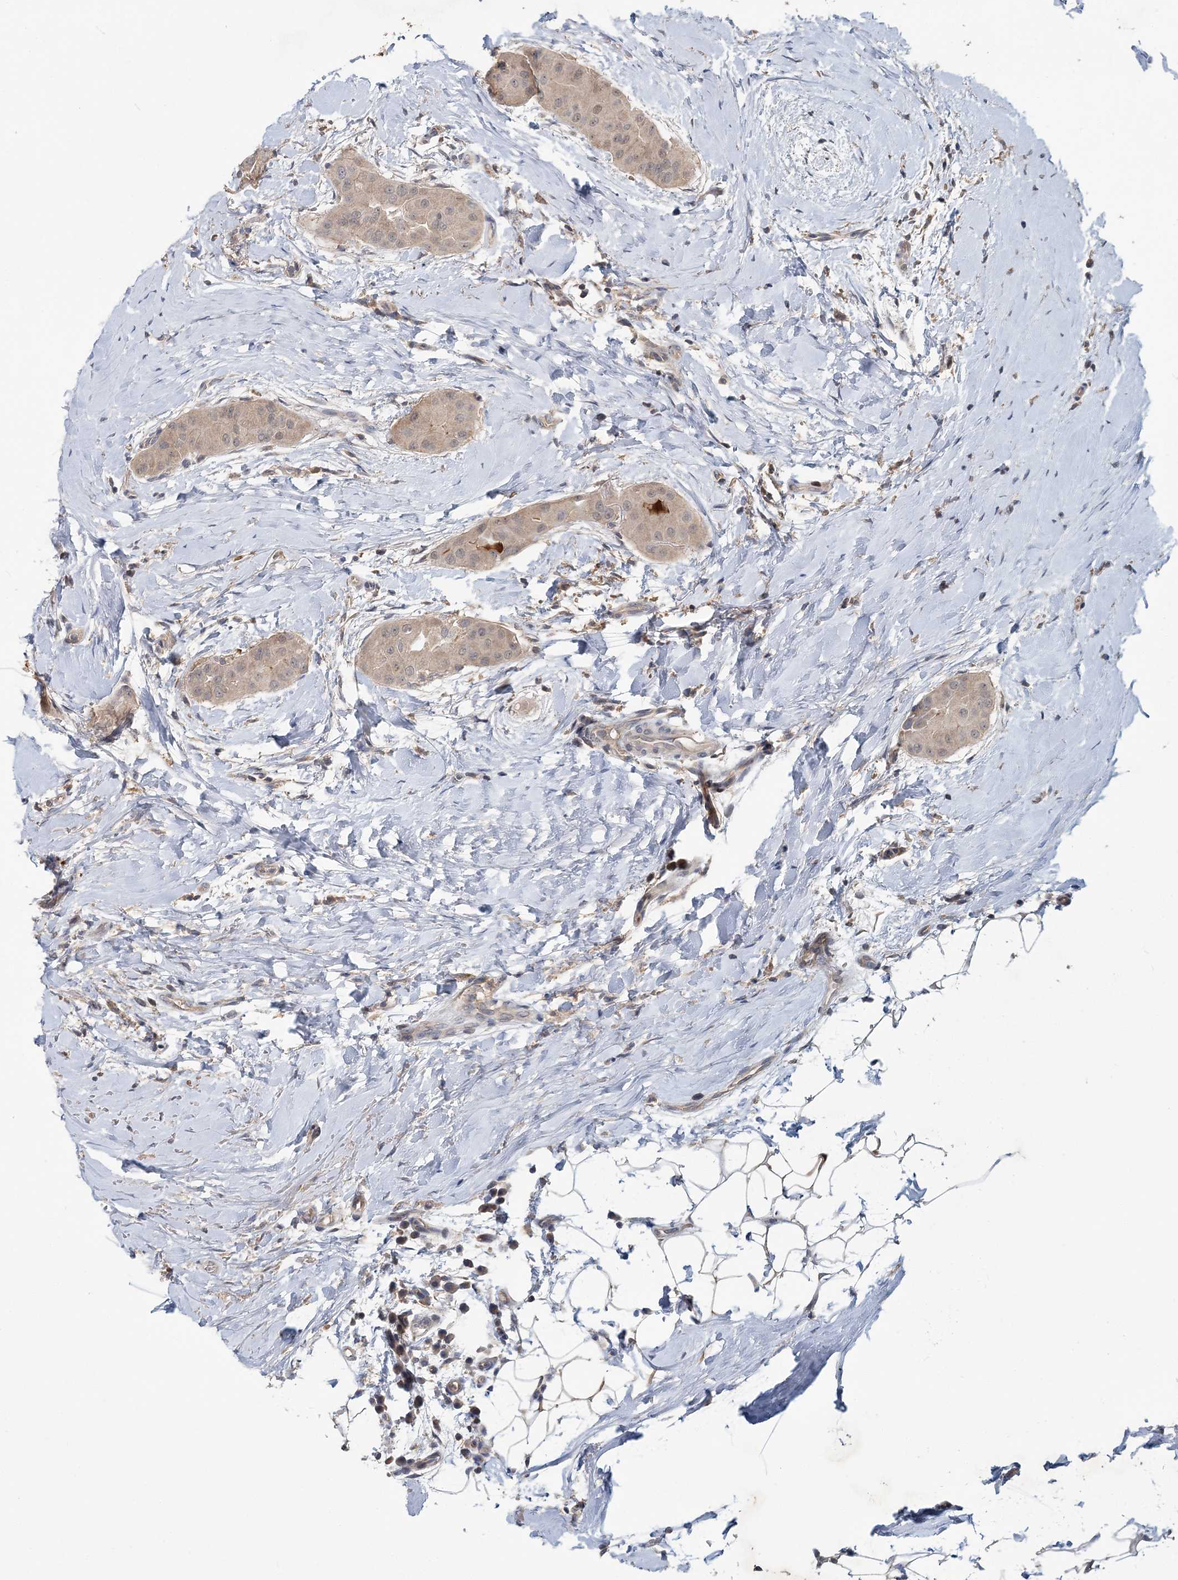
{"staining": {"intensity": "weak", "quantity": ">75%", "location": "cytoplasmic/membranous,nuclear"}, "tissue": "thyroid cancer", "cell_type": "Tumor cells", "image_type": "cancer", "snomed": [{"axis": "morphology", "description": "Papillary adenocarcinoma, NOS"}, {"axis": "topography", "description": "Thyroid gland"}], "caption": "Protein staining reveals weak cytoplasmic/membranous and nuclear staining in about >75% of tumor cells in thyroid cancer.", "gene": "RNF25", "patient": {"sex": "male", "age": 33}}